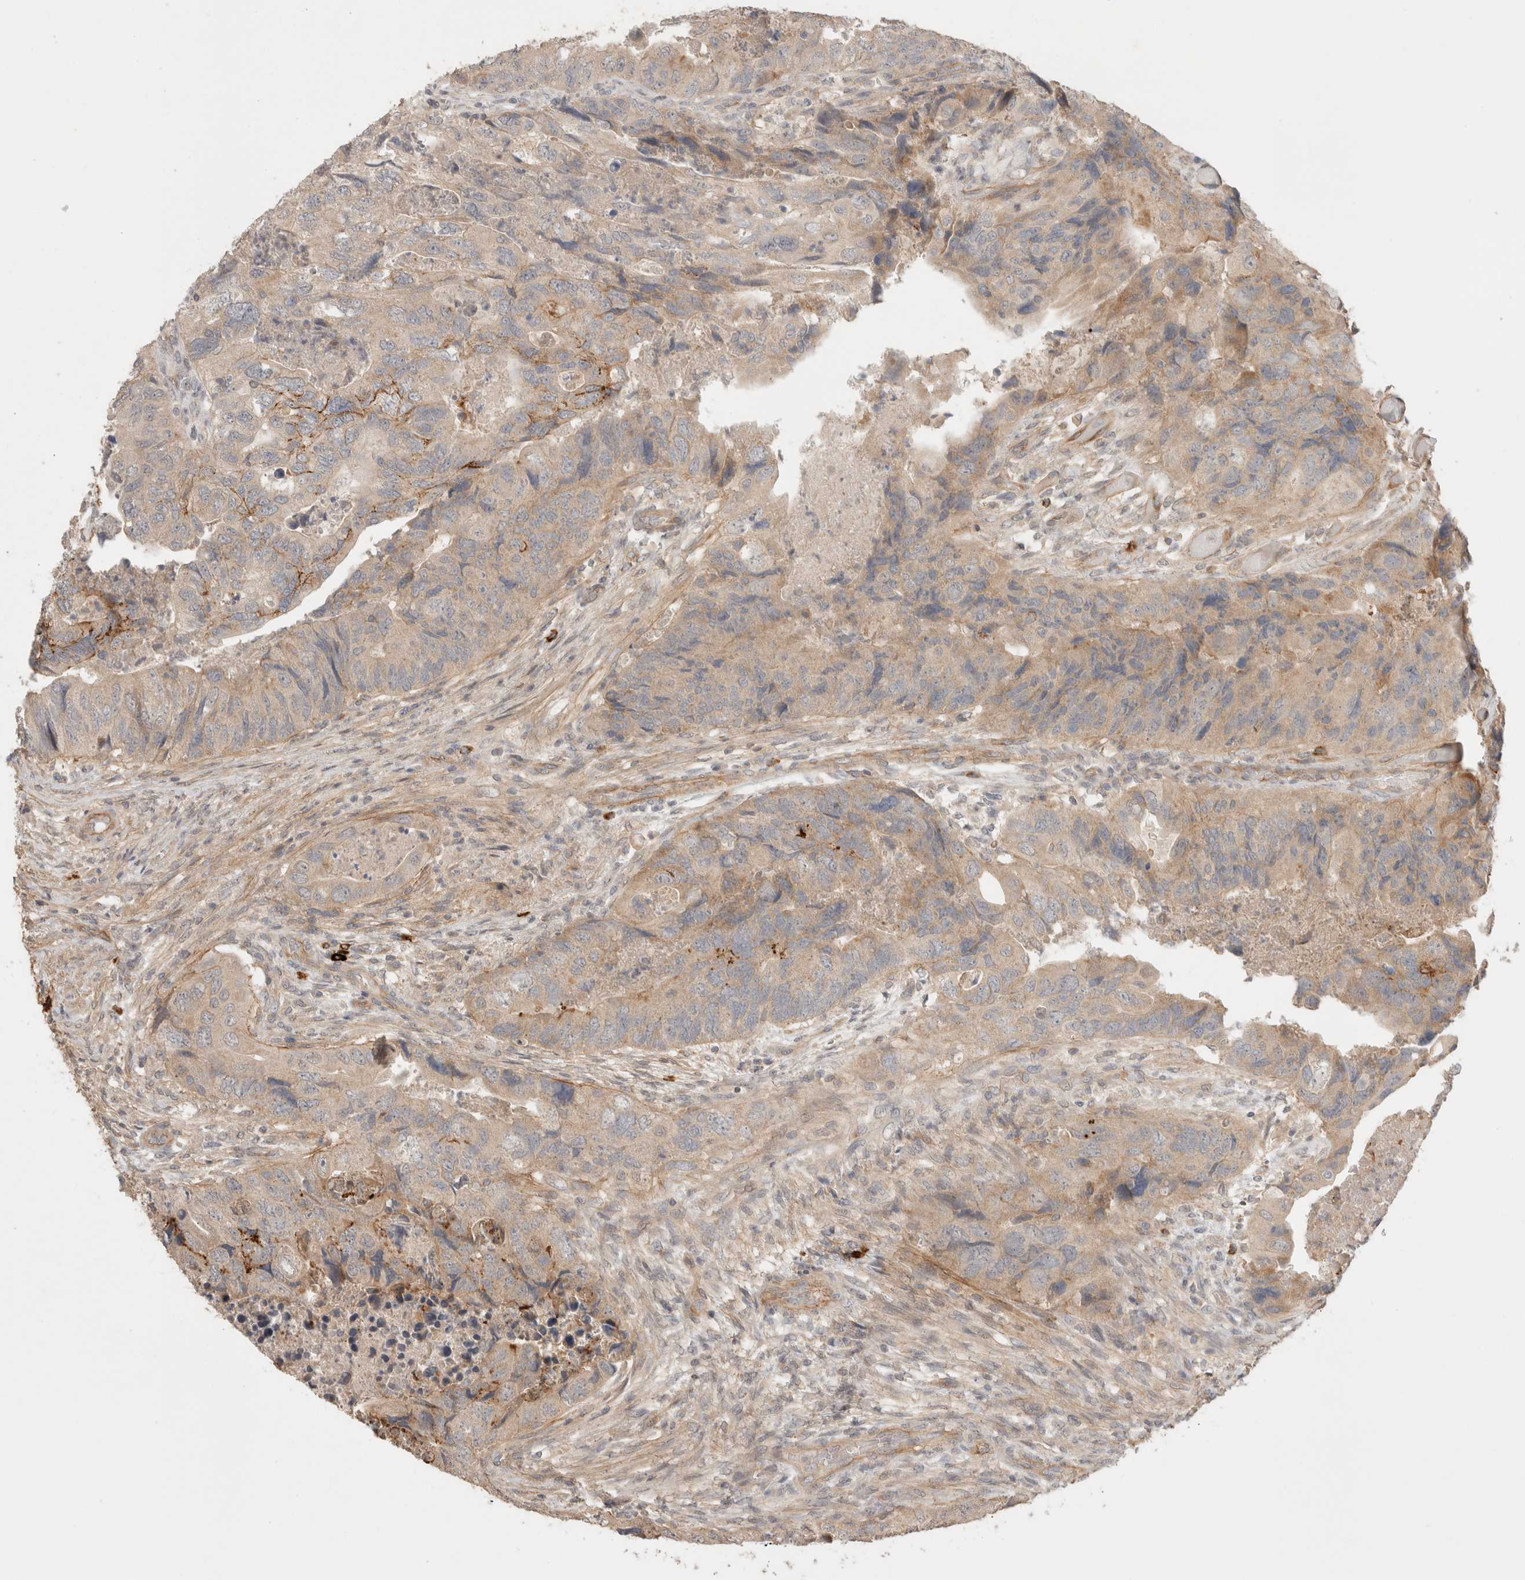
{"staining": {"intensity": "moderate", "quantity": "<25%", "location": "cytoplasmic/membranous"}, "tissue": "colorectal cancer", "cell_type": "Tumor cells", "image_type": "cancer", "snomed": [{"axis": "morphology", "description": "Adenocarcinoma, NOS"}, {"axis": "topography", "description": "Rectum"}], "caption": "Immunohistochemistry micrograph of neoplastic tissue: human colorectal adenocarcinoma stained using immunohistochemistry displays low levels of moderate protein expression localized specifically in the cytoplasmic/membranous of tumor cells, appearing as a cytoplasmic/membranous brown color.", "gene": "HSPG2", "patient": {"sex": "male", "age": 63}}